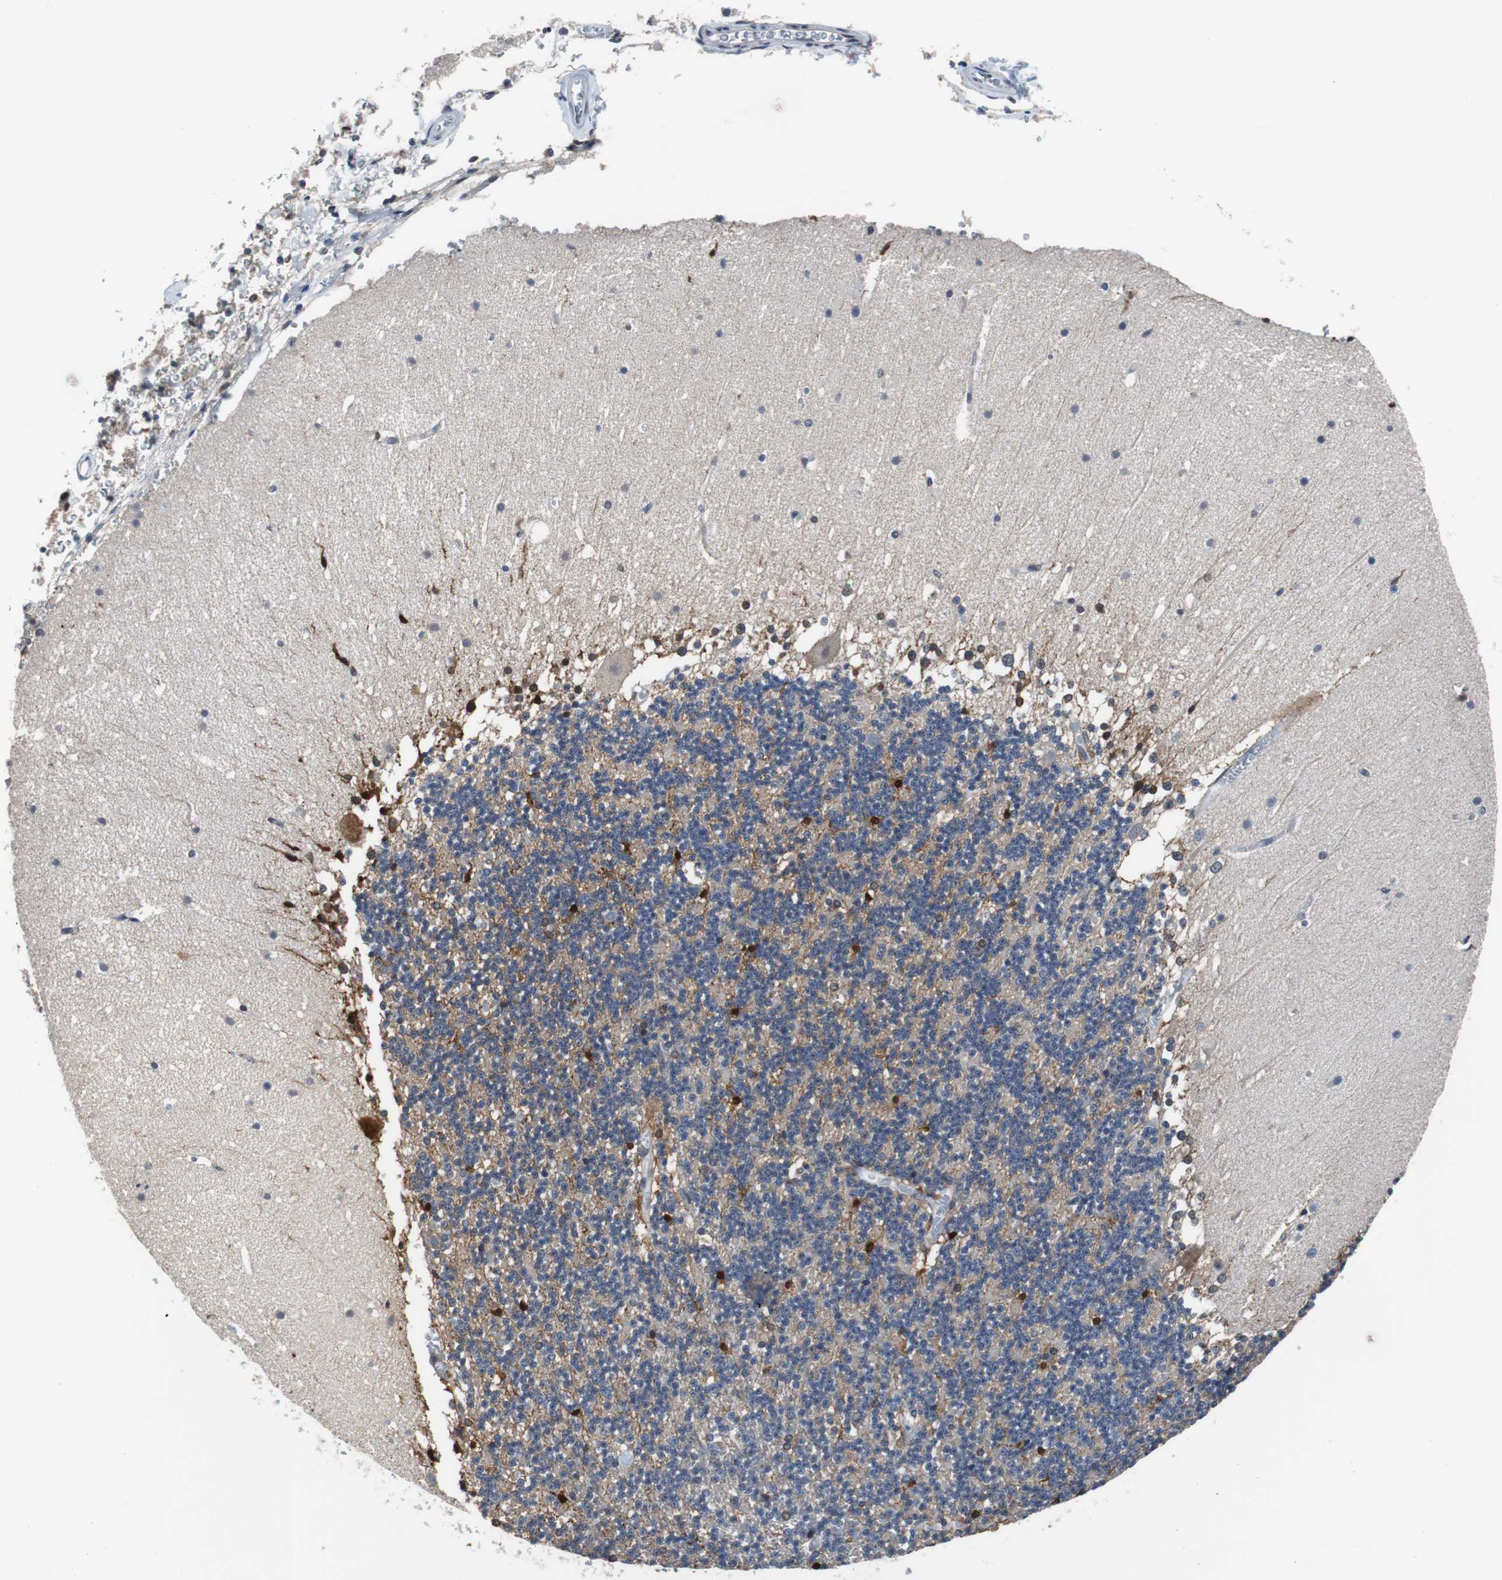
{"staining": {"intensity": "strong", "quantity": "<25%", "location": "nuclear"}, "tissue": "cerebellum", "cell_type": "Cells in granular layer", "image_type": "normal", "snomed": [{"axis": "morphology", "description": "Normal tissue, NOS"}, {"axis": "topography", "description": "Cerebellum"}], "caption": "The immunohistochemical stain highlights strong nuclear positivity in cells in granular layer of normal cerebellum. The staining is performed using DAB (3,3'-diaminobenzidine) brown chromogen to label protein expression. The nuclei are counter-stained blue using hematoxylin.", "gene": "TP63", "patient": {"sex": "female", "age": 19}}